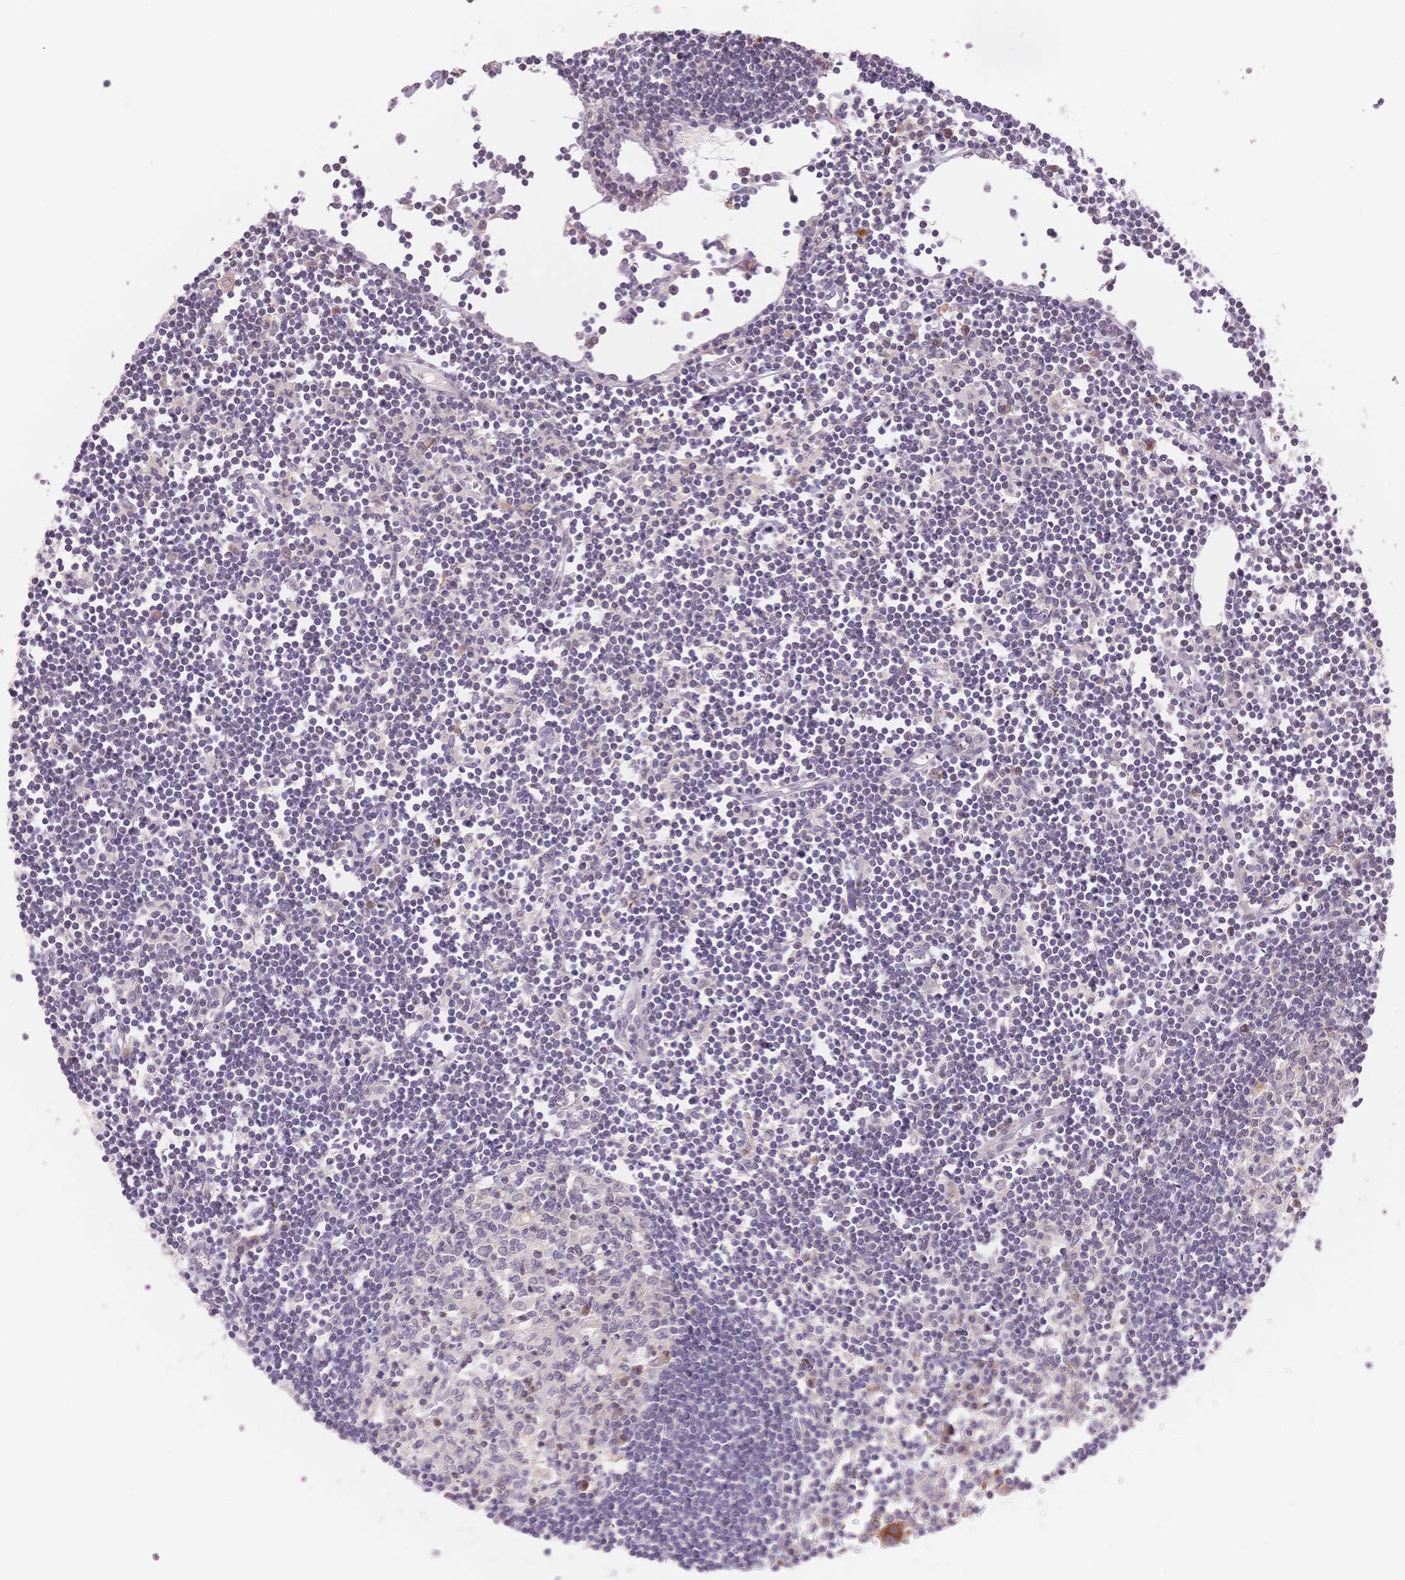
{"staining": {"intensity": "negative", "quantity": "none", "location": "none"}, "tissue": "lymph node", "cell_type": "Germinal center cells", "image_type": "normal", "snomed": [{"axis": "morphology", "description": "Normal tissue, NOS"}, {"axis": "topography", "description": "Lymph node"}], "caption": "Germinal center cells show no significant expression in unremarkable lymph node. Brightfield microscopy of immunohistochemistry (IHC) stained with DAB (brown) and hematoxylin (blue), captured at high magnification.", "gene": "STK39", "patient": {"sex": "female", "age": 65}}